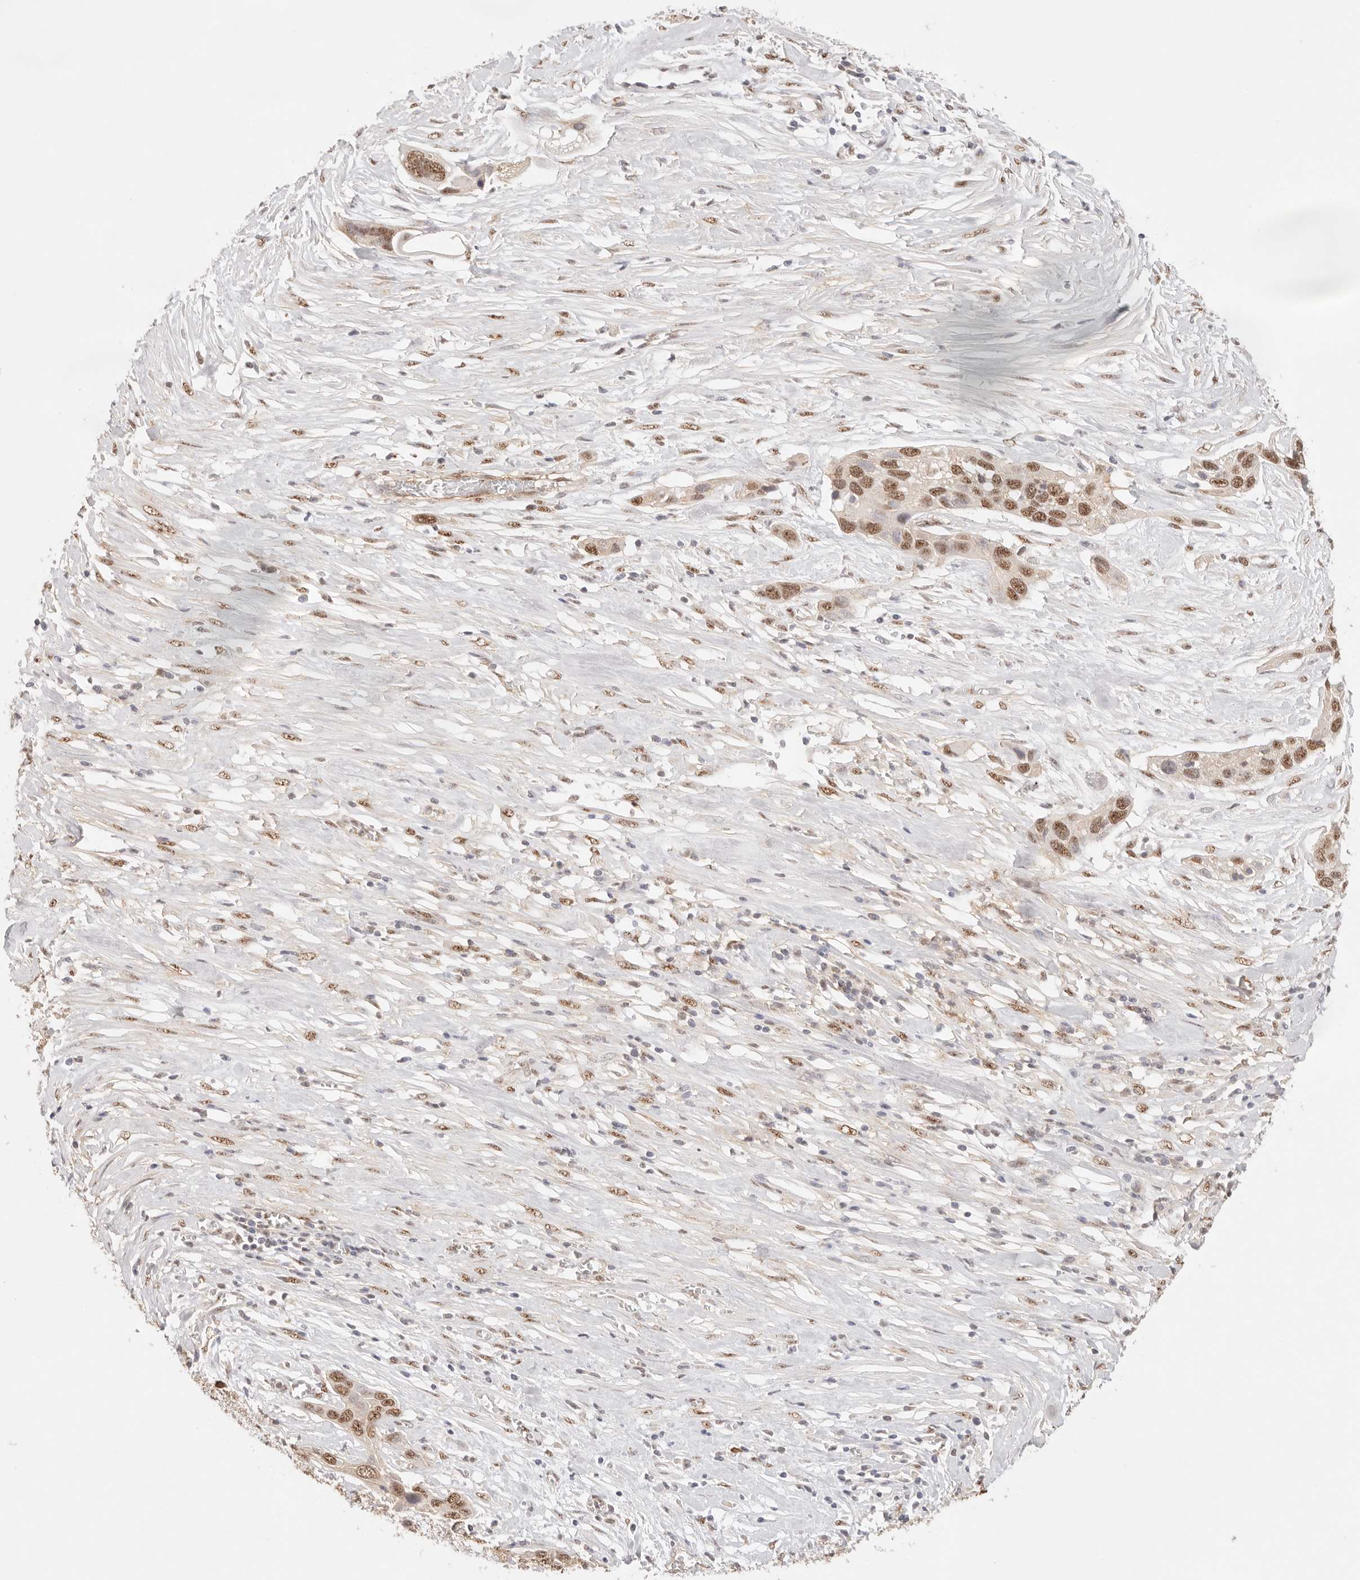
{"staining": {"intensity": "moderate", "quantity": ">75%", "location": "nuclear"}, "tissue": "pancreatic cancer", "cell_type": "Tumor cells", "image_type": "cancer", "snomed": [{"axis": "morphology", "description": "Adenocarcinoma, NOS"}, {"axis": "topography", "description": "Pancreas"}], "caption": "Brown immunohistochemical staining in human pancreatic cancer (adenocarcinoma) reveals moderate nuclear positivity in approximately >75% of tumor cells.", "gene": "IL1R2", "patient": {"sex": "female", "age": 60}}